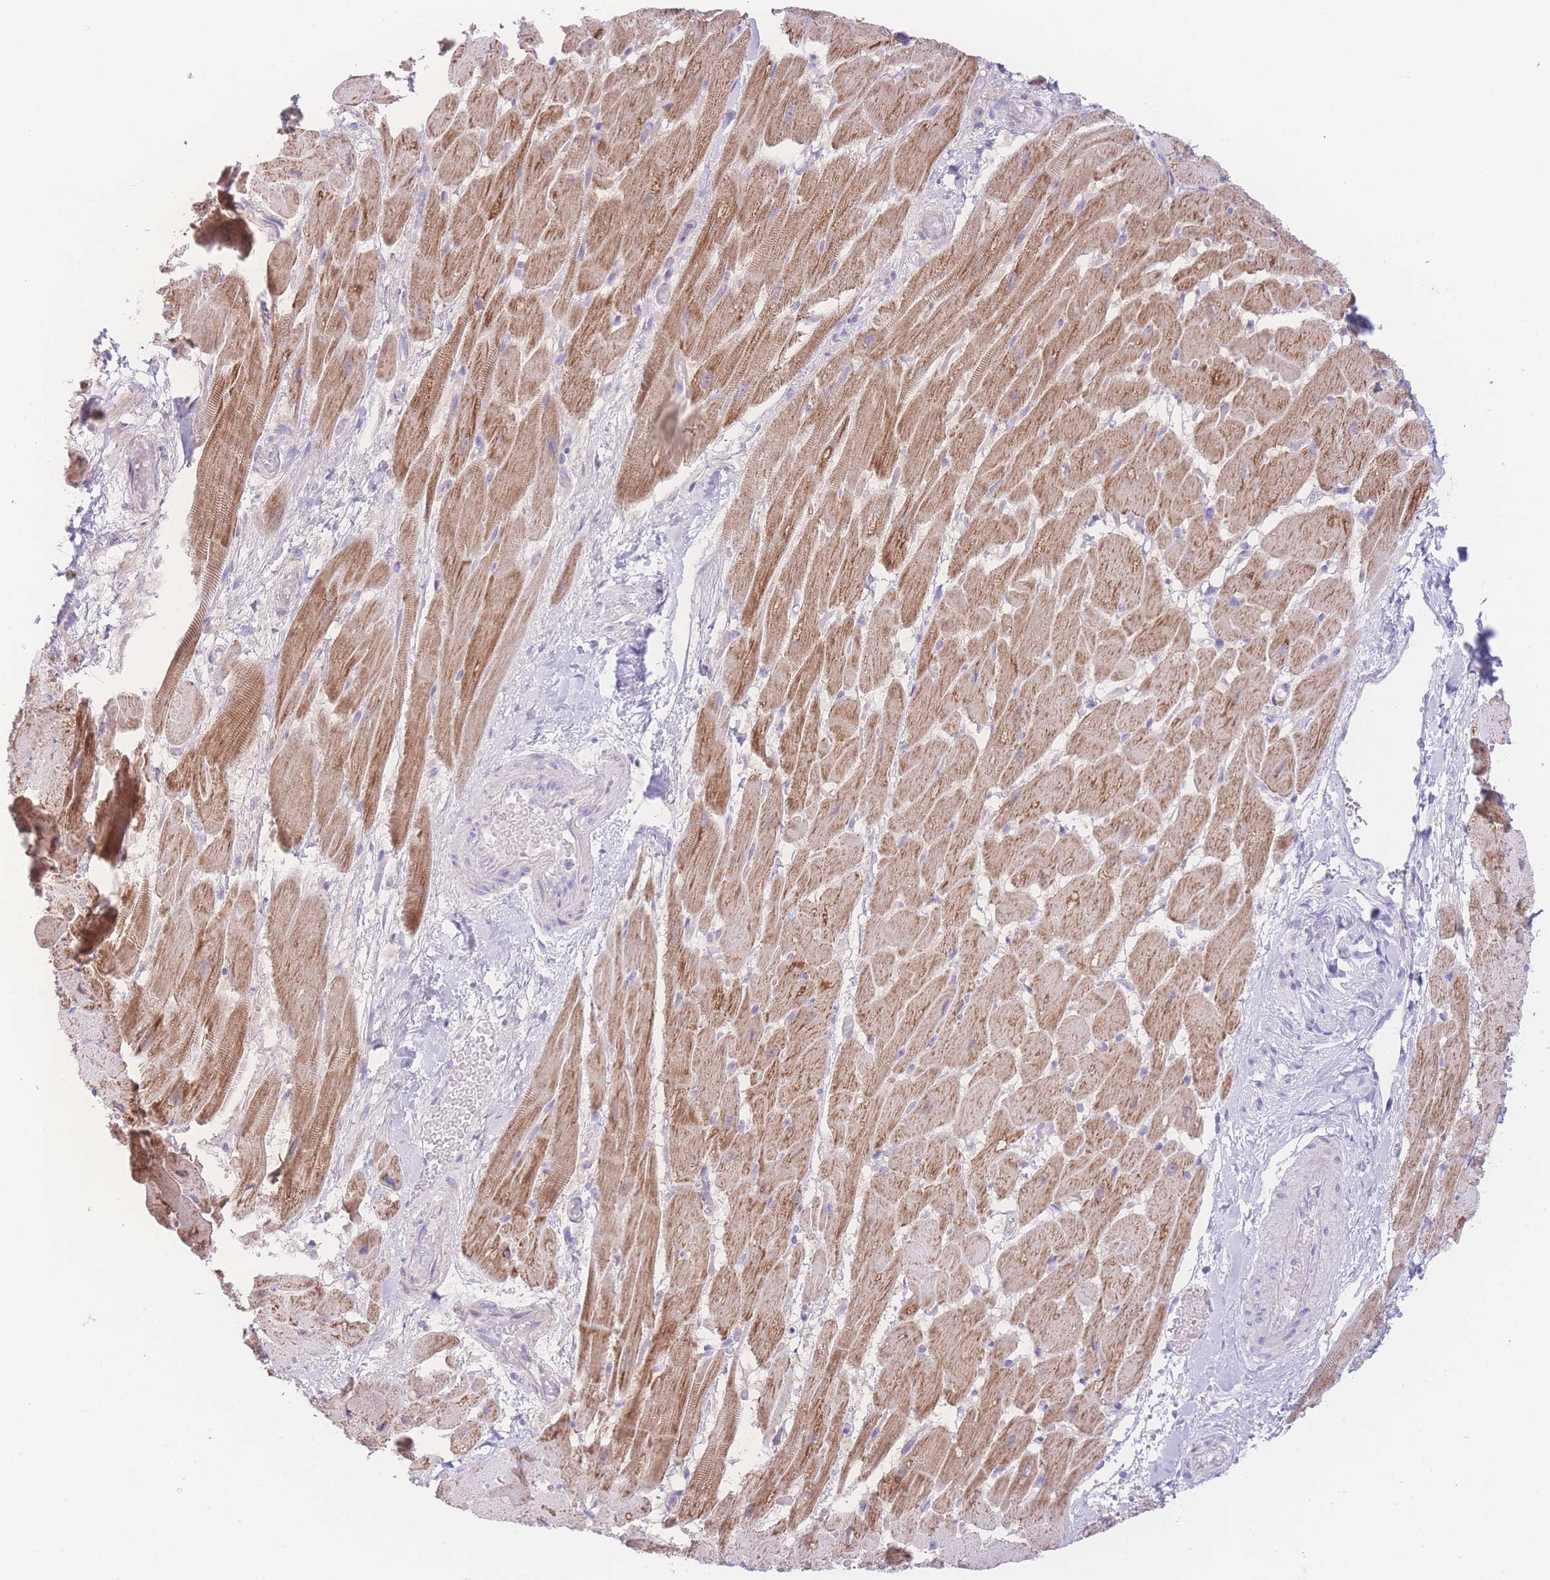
{"staining": {"intensity": "moderate", "quantity": ">75%", "location": "cytoplasmic/membranous"}, "tissue": "heart muscle", "cell_type": "Cardiomyocytes", "image_type": "normal", "snomed": [{"axis": "morphology", "description": "Normal tissue, NOS"}, {"axis": "topography", "description": "Heart"}], "caption": "IHC micrograph of benign heart muscle: human heart muscle stained using IHC reveals medium levels of moderate protein expression localized specifically in the cytoplasmic/membranous of cardiomyocytes, appearing as a cytoplasmic/membranous brown color.", "gene": "NBEAL1", "patient": {"sex": "male", "age": 37}}